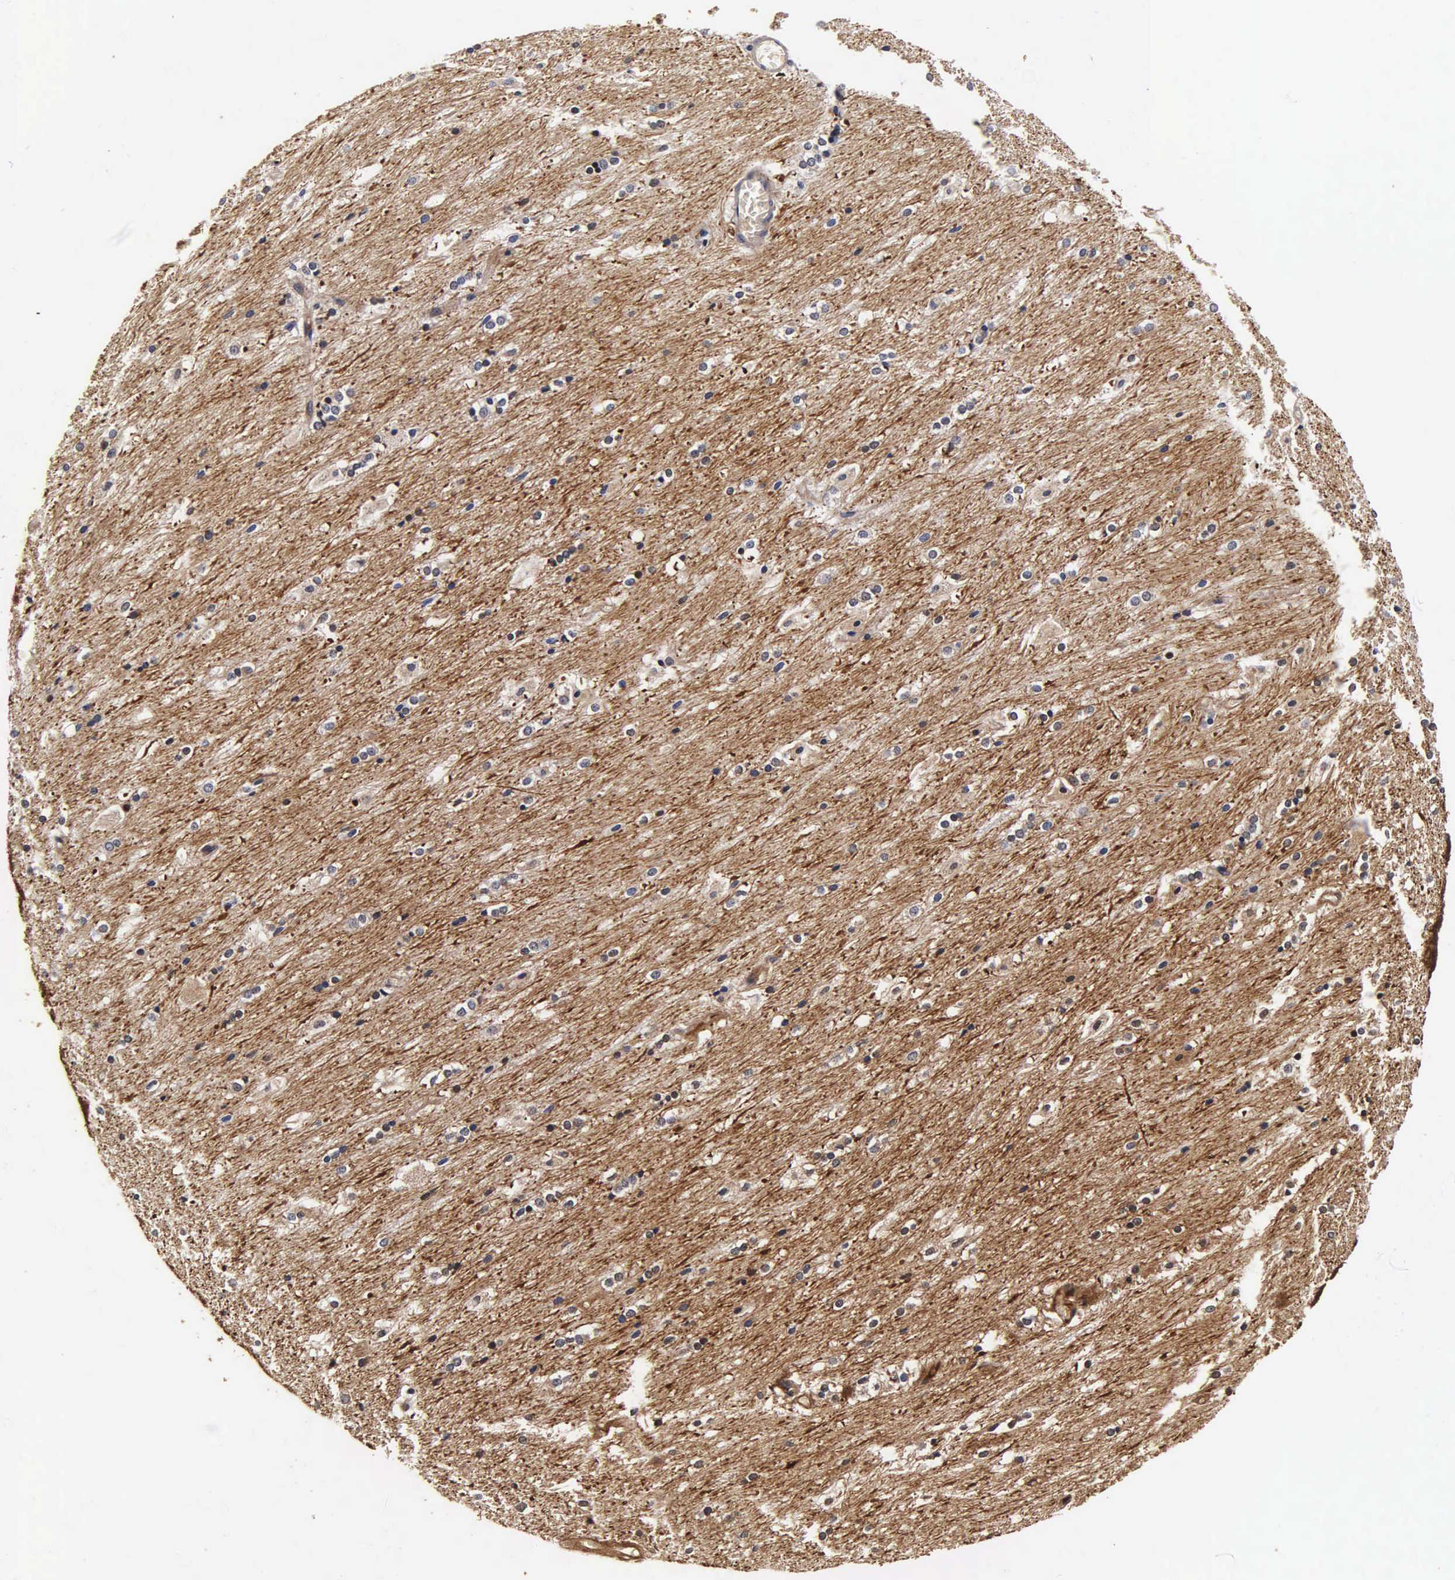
{"staining": {"intensity": "strong", "quantity": ">75%", "location": "cytoplasmic/membranous"}, "tissue": "caudate", "cell_type": "Glial cells", "image_type": "normal", "snomed": [{"axis": "morphology", "description": "Normal tissue, NOS"}, {"axis": "topography", "description": "Lateral ventricle wall"}], "caption": "Immunohistochemical staining of benign human caudate exhibits >75% levels of strong cytoplasmic/membranous protein staining in about >75% of glial cells. (DAB = brown stain, brightfield microscopy at high magnification).", "gene": "ENO2", "patient": {"sex": "female", "age": 19}}